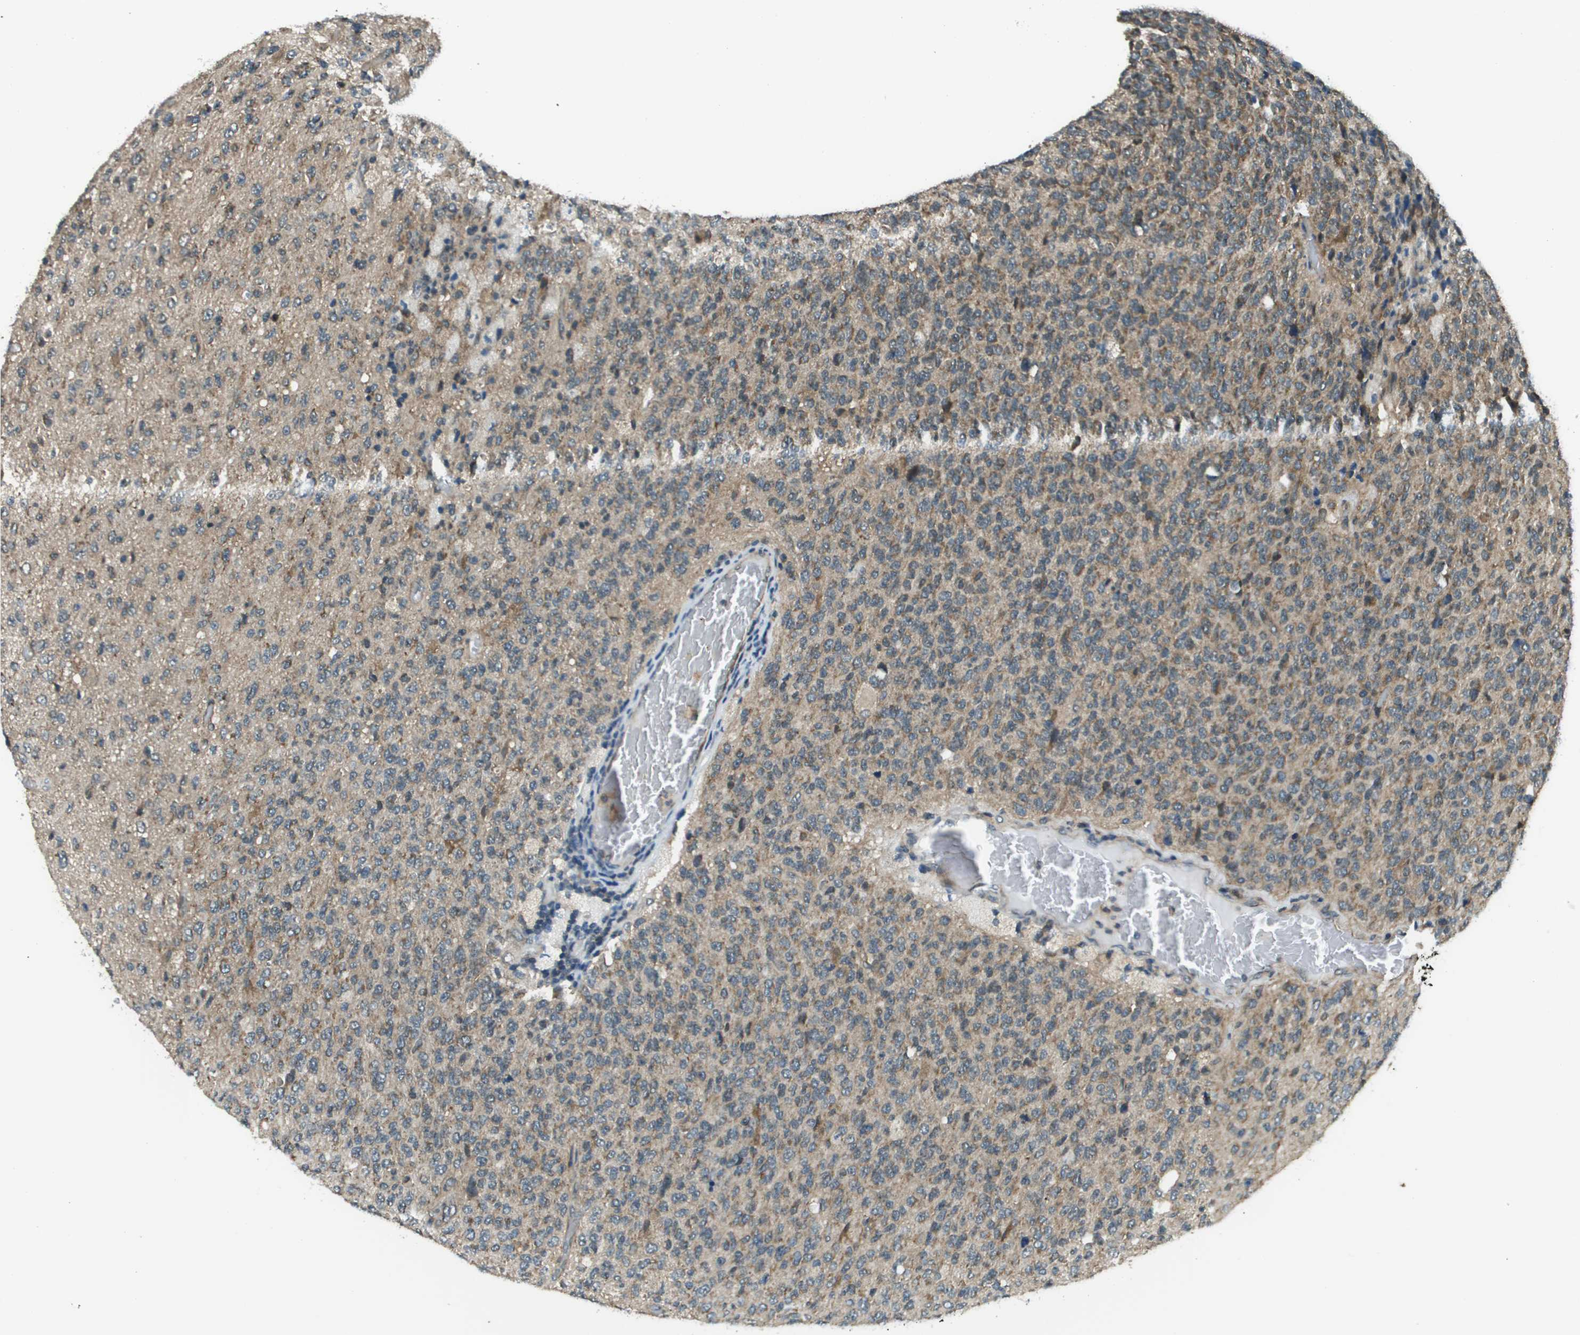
{"staining": {"intensity": "moderate", "quantity": "25%-75%", "location": "cytoplasmic/membranous"}, "tissue": "glioma", "cell_type": "Tumor cells", "image_type": "cancer", "snomed": [{"axis": "morphology", "description": "Glioma, malignant, High grade"}, {"axis": "topography", "description": "pancreas cauda"}], "caption": "Immunohistochemistry (IHC) (DAB (3,3'-diaminobenzidine)) staining of human glioma exhibits moderate cytoplasmic/membranous protein staining in approximately 25%-75% of tumor cells.", "gene": "PPFIA1", "patient": {"sex": "male", "age": 60}}